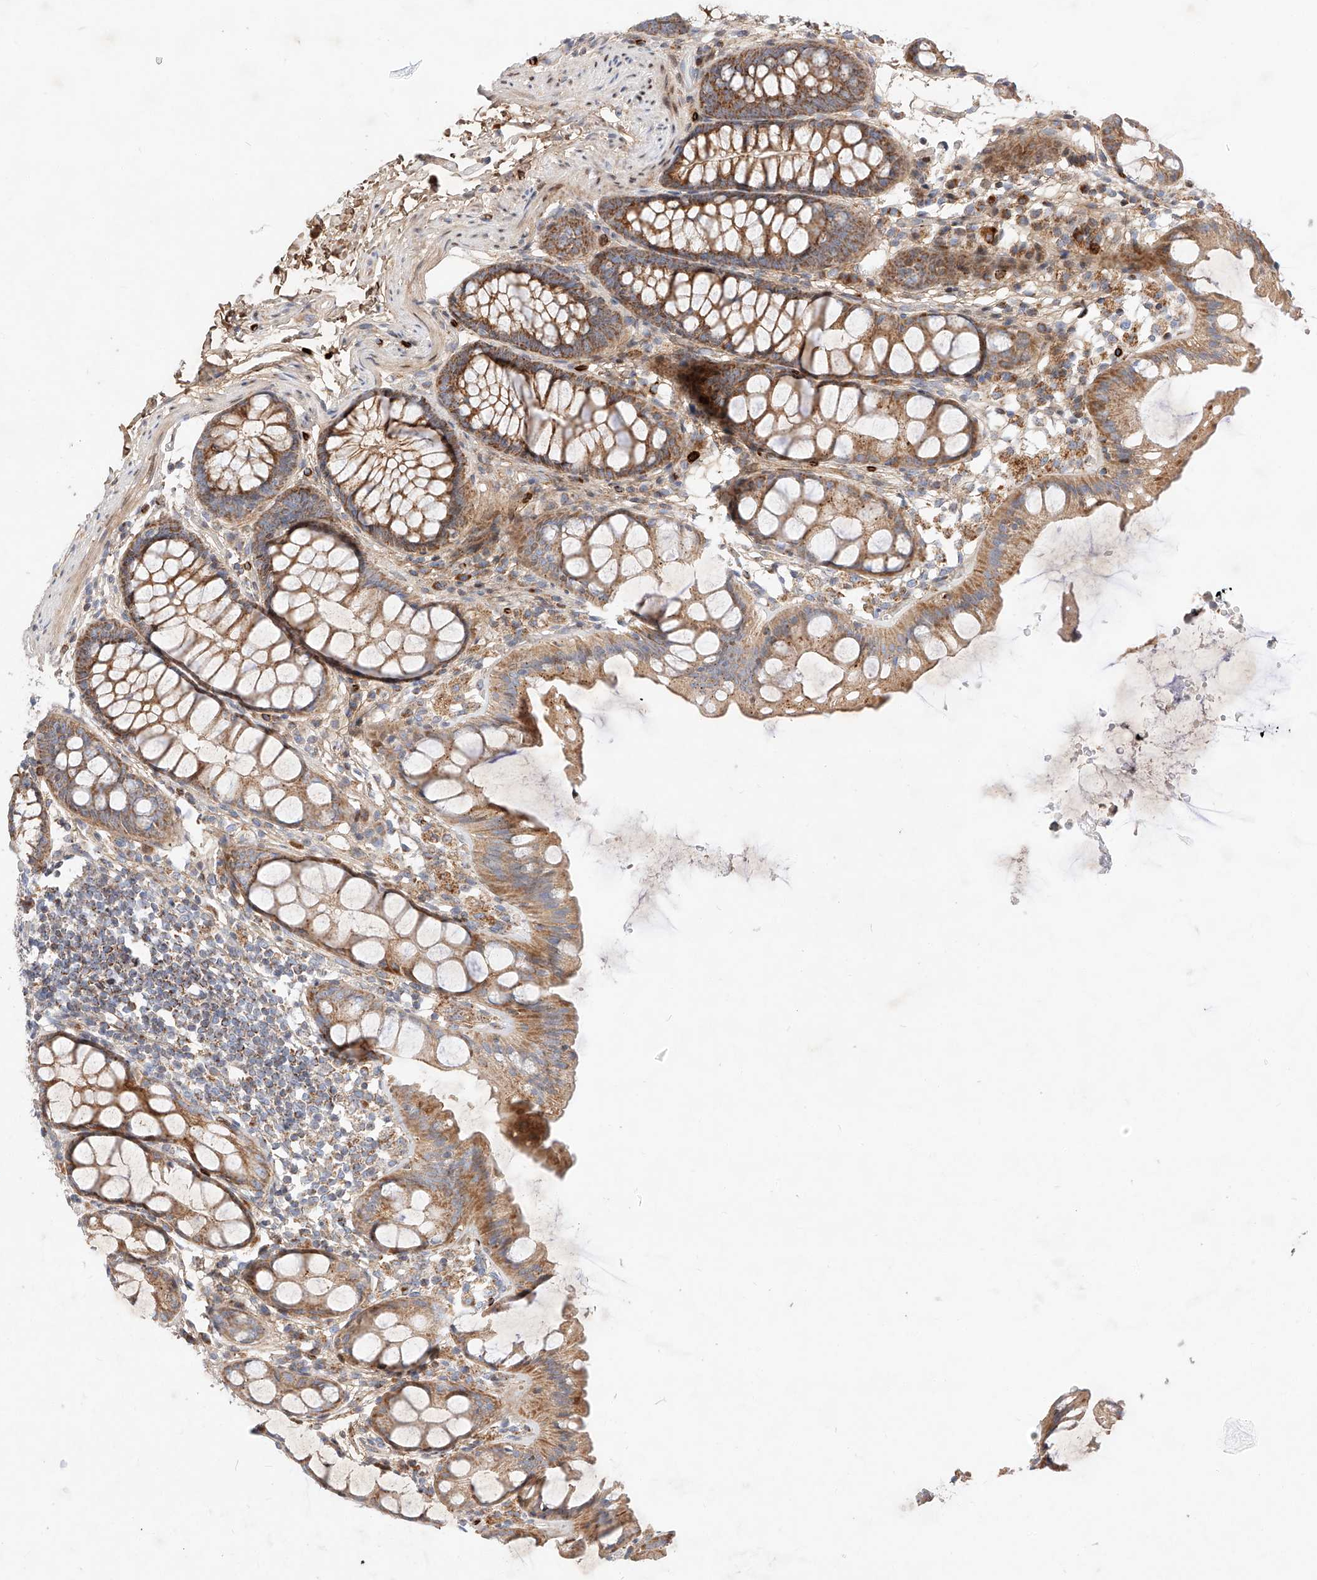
{"staining": {"intensity": "negative", "quantity": "none", "location": "none"}, "tissue": "colon", "cell_type": "Endothelial cells", "image_type": "normal", "snomed": [{"axis": "morphology", "description": "Normal tissue, NOS"}, {"axis": "topography", "description": "Colon"}], "caption": "DAB immunohistochemical staining of benign colon displays no significant expression in endothelial cells.", "gene": "OSGEPL1", "patient": {"sex": "male", "age": 47}}